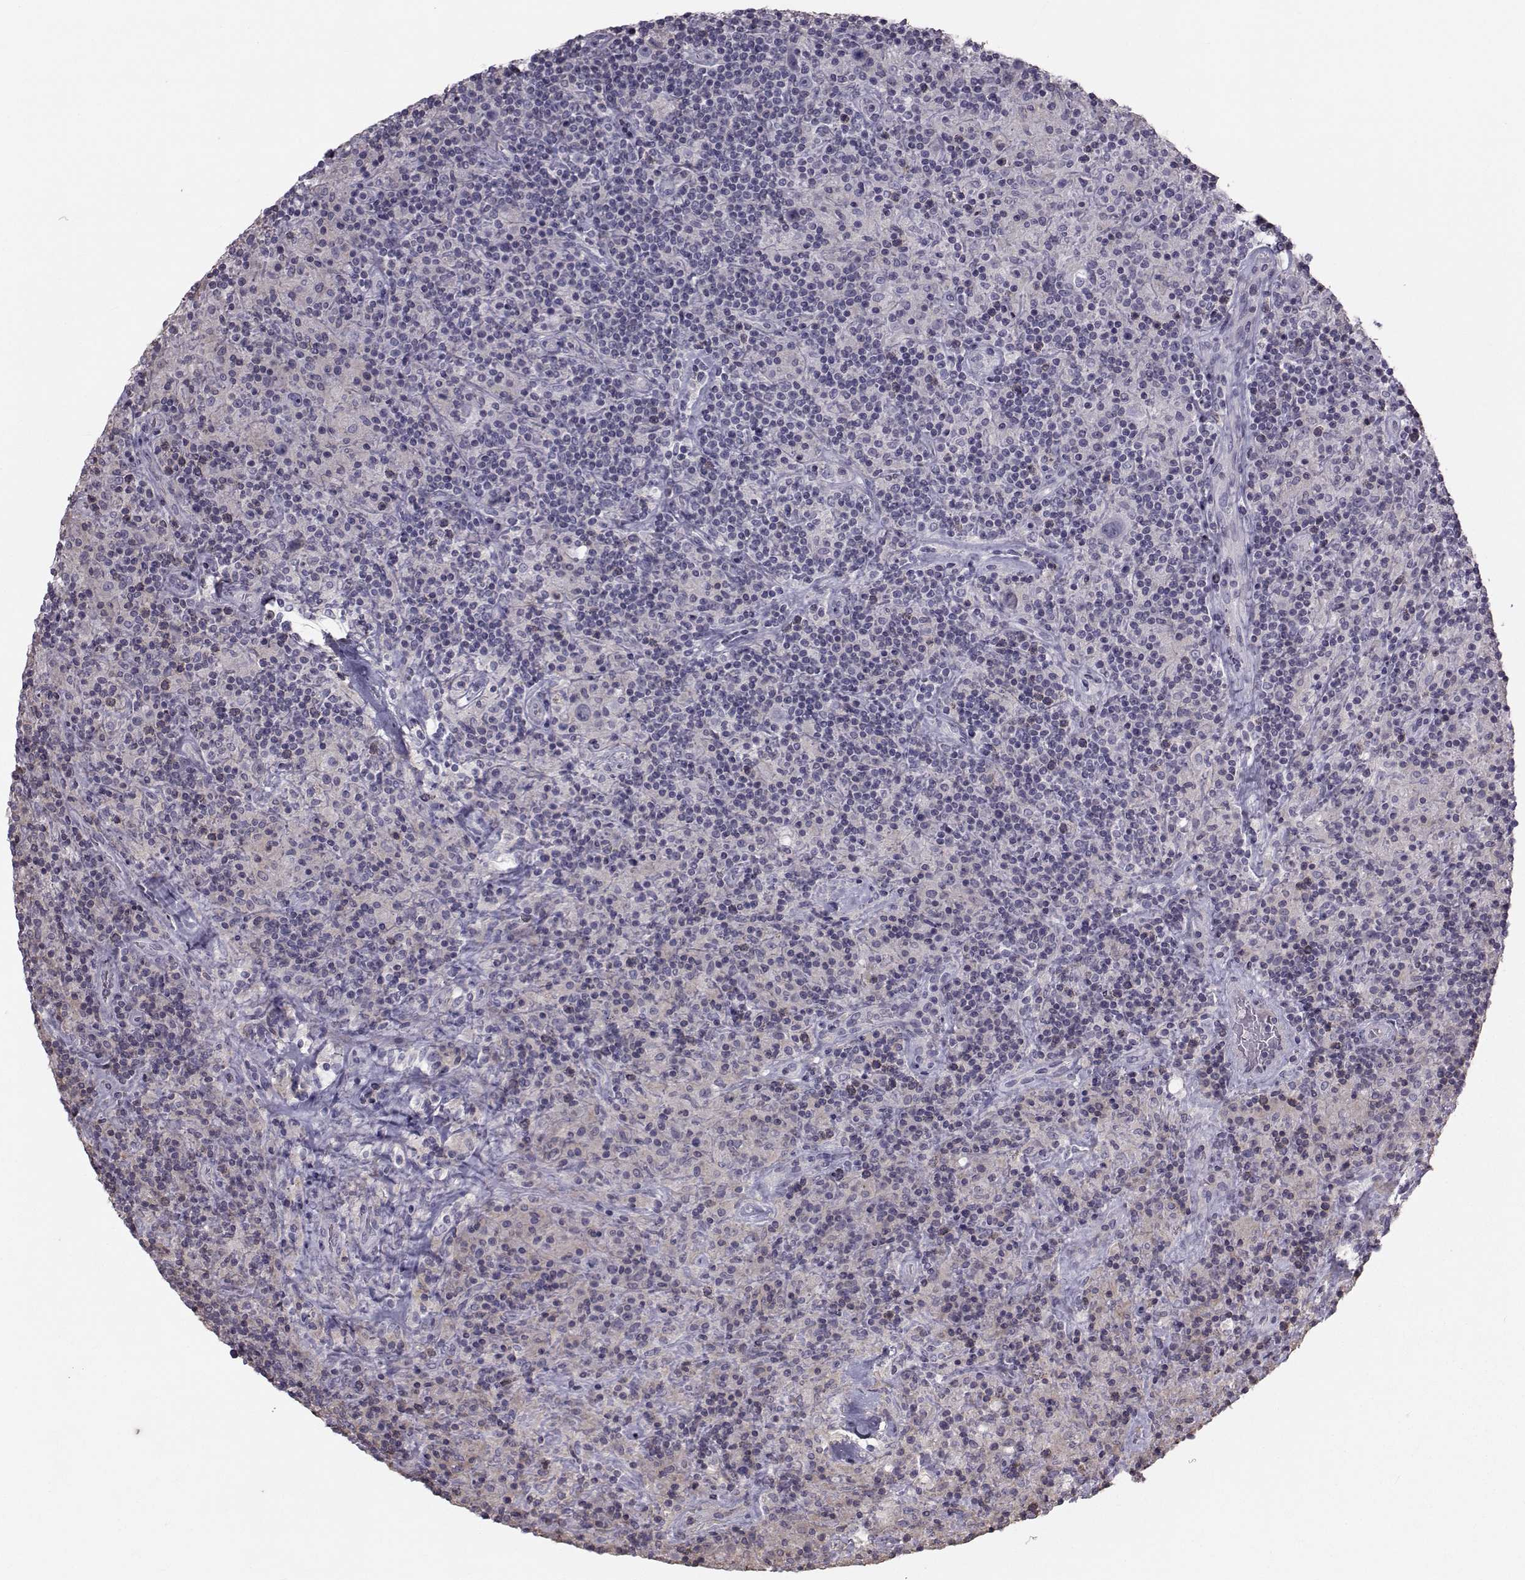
{"staining": {"intensity": "negative", "quantity": "none", "location": "none"}, "tissue": "lymphoma", "cell_type": "Tumor cells", "image_type": "cancer", "snomed": [{"axis": "morphology", "description": "Hodgkin's disease, NOS"}, {"axis": "topography", "description": "Lymph node"}], "caption": "Hodgkin's disease stained for a protein using immunohistochemistry (IHC) shows no positivity tumor cells.", "gene": "GARIN3", "patient": {"sex": "male", "age": 70}}